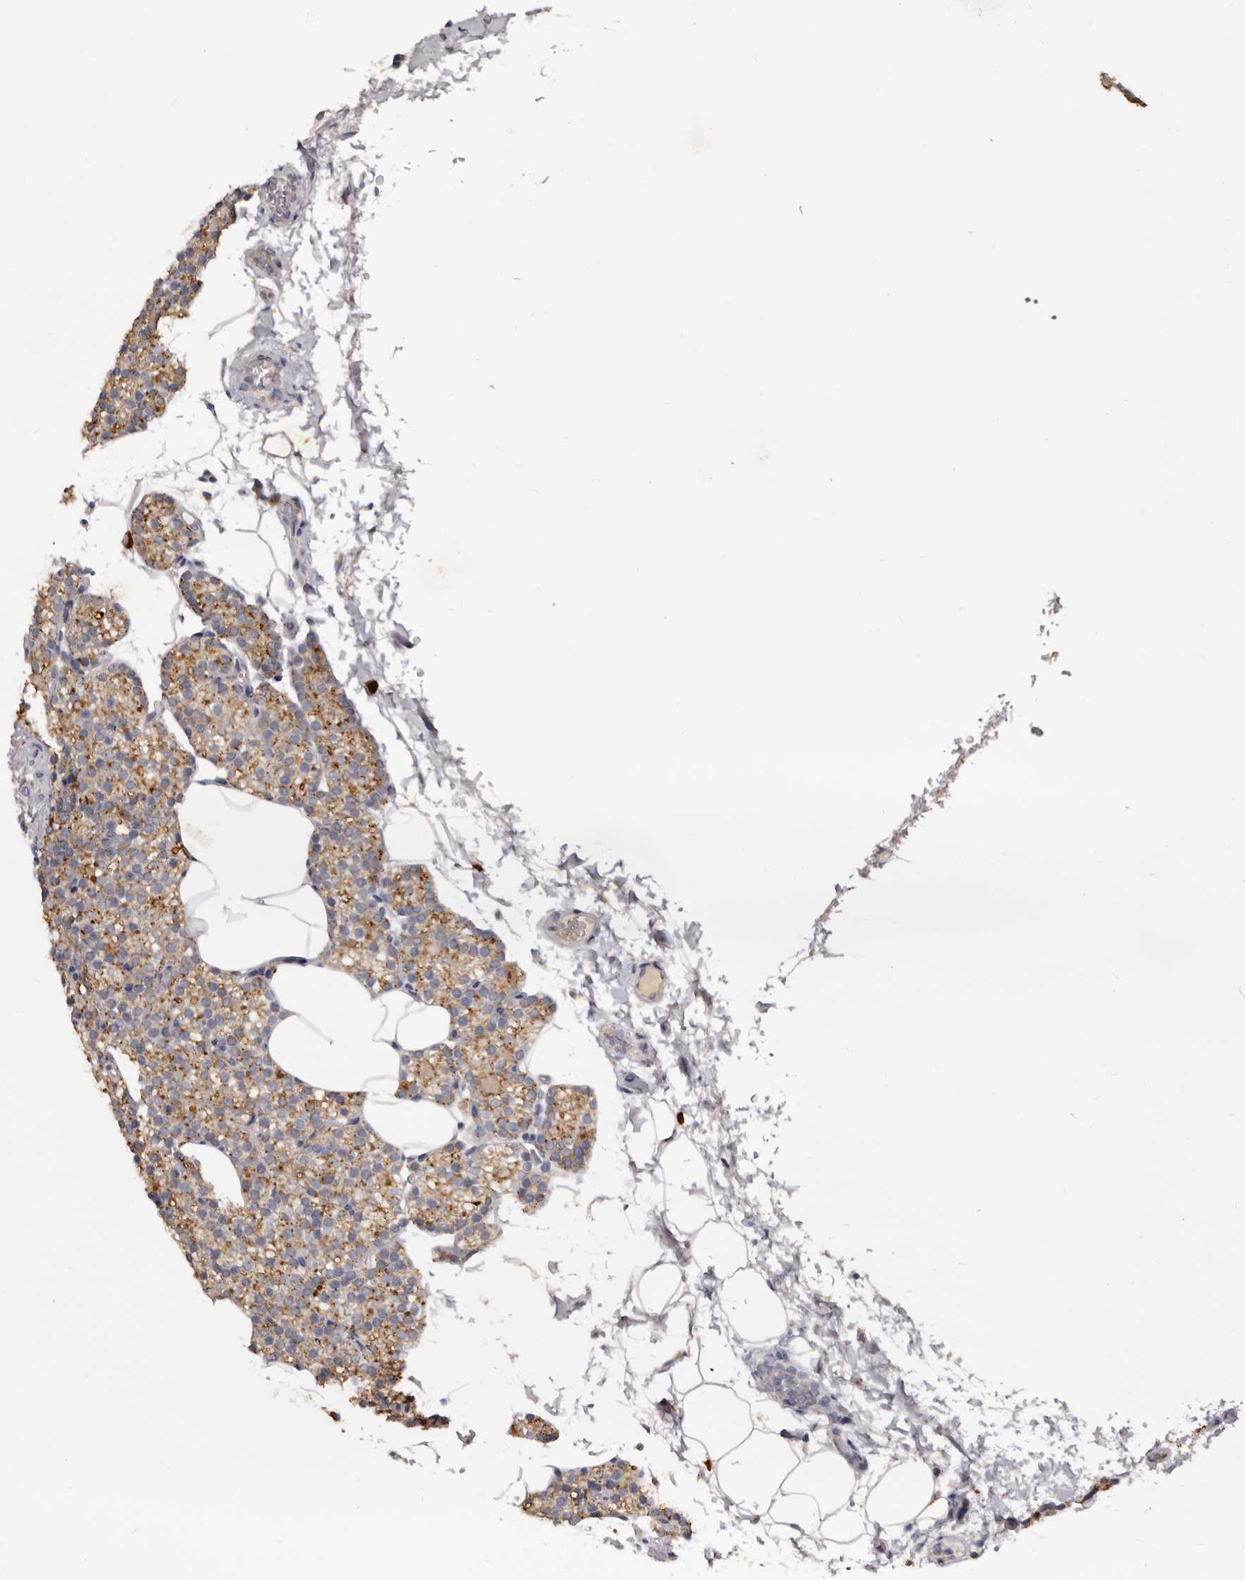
{"staining": {"intensity": "moderate", "quantity": ">75%", "location": "cytoplasmic/membranous"}, "tissue": "parathyroid gland", "cell_type": "Glandular cells", "image_type": "normal", "snomed": [{"axis": "morphology", "description": "Normal tissue, NOS"}, {"axis": "topography", "description": "Parathyroid gland"}], "caption": "About >75% of glandular cells in unremarkable parathyroid gland demonstrate moderate cytoplasmic/membranous protein staining as visualized by brown immunohistochemical staining.", "gene": "DAP", "patient": {"sex": "female", "age": 56}}